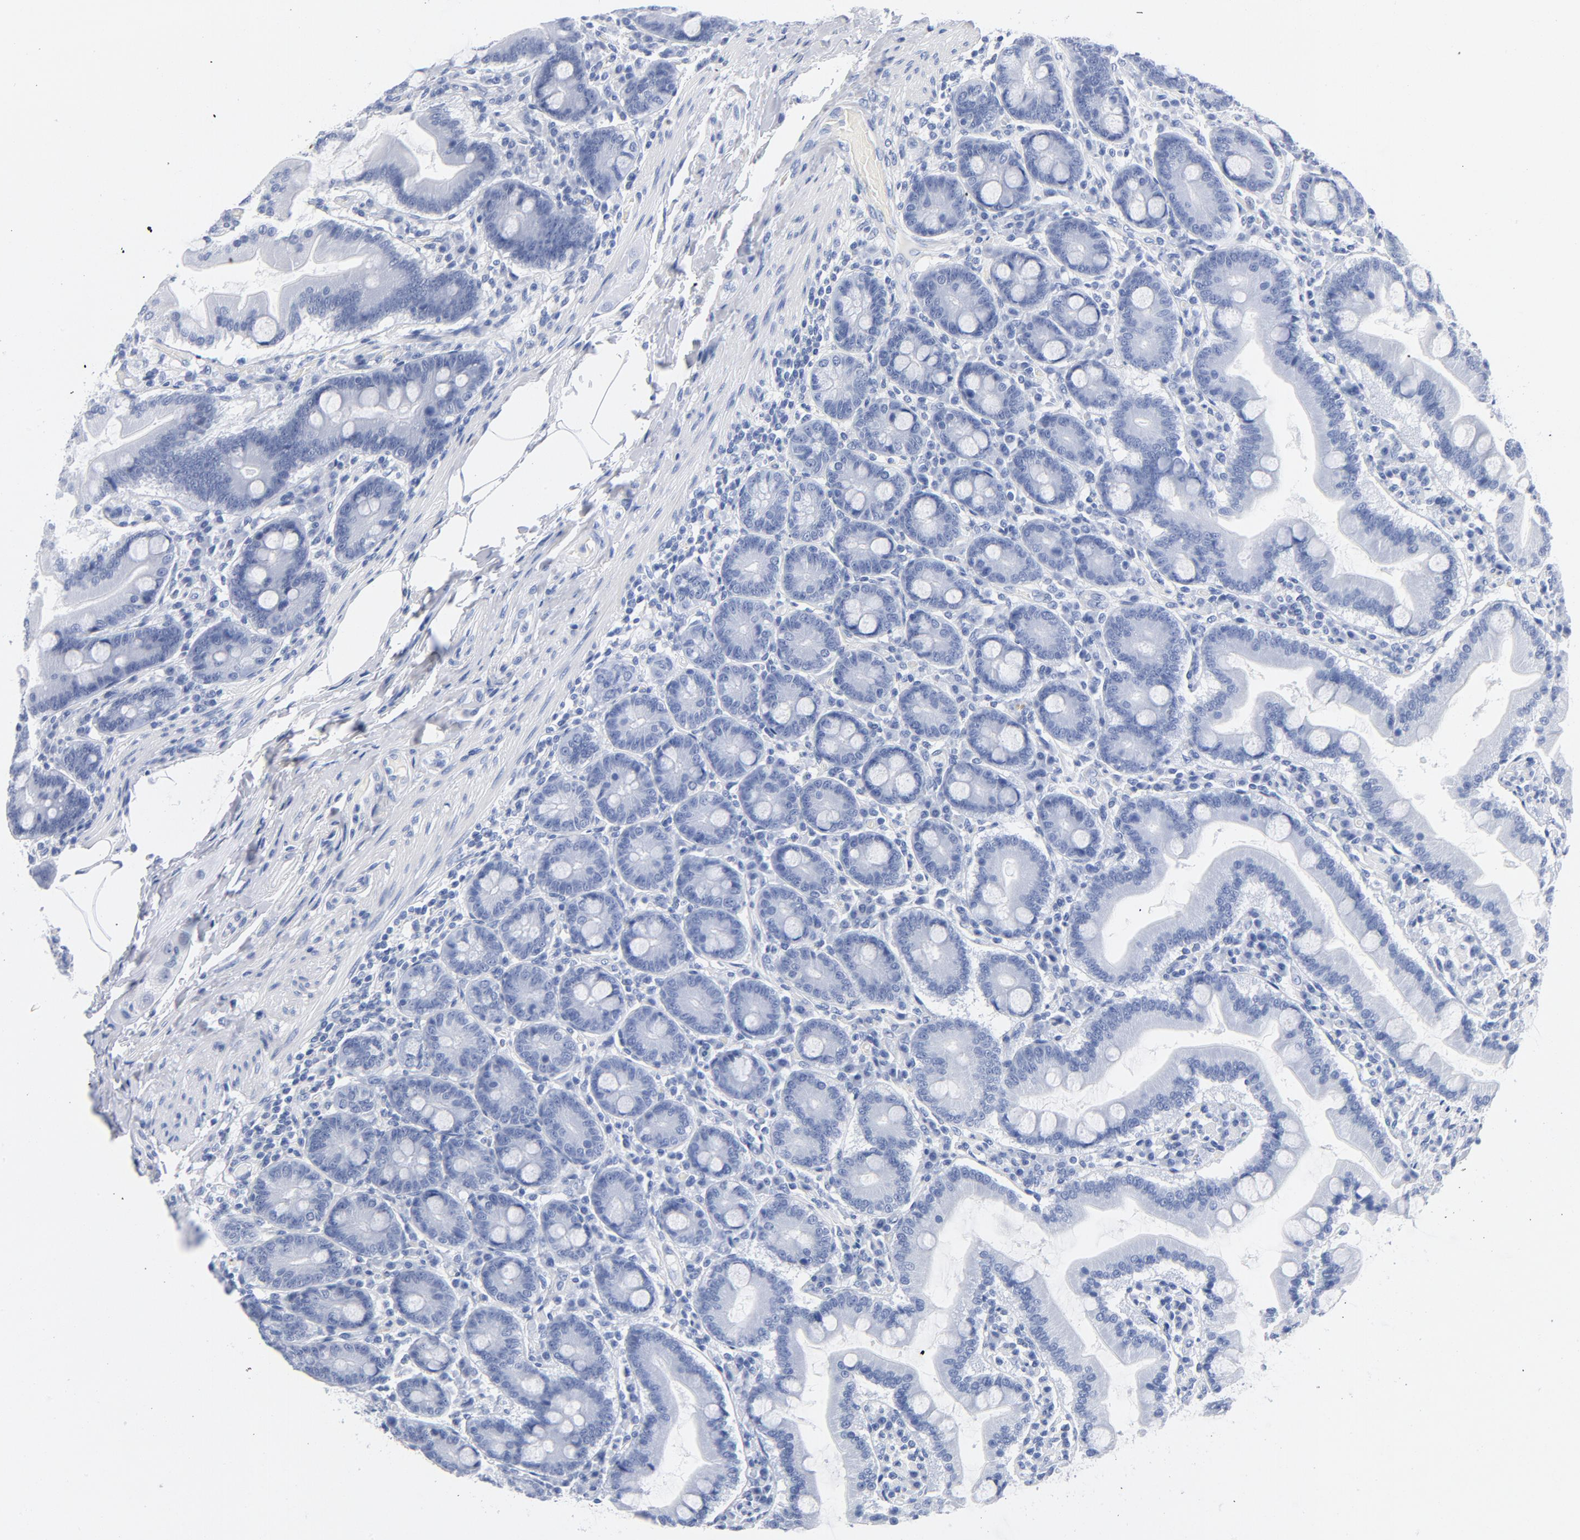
{"staining": {"intensity": "negative", "quantity": "none", "location": "none"}, "tissue": "duodenum", "cell_type": "Glandular cells", "image_type": "normal", "snomed": [{"axis": "morphology", "description": "Normal tissue, NOS"}, {"axis": "topography", "description": "Duodenum"}], "caption": "Duodenum was stained to show a protein in brown. There is no significant positivity in glandular cells. (Stains: DAB (3,3'-diaminobenzidine) immunohistochemistry (IHC) with hematoxylin counter stain, Microscopy: brightfield microscopy at high magnification).", "gene": "RBM3", "patient": {"sex": "female", "age": 64}}